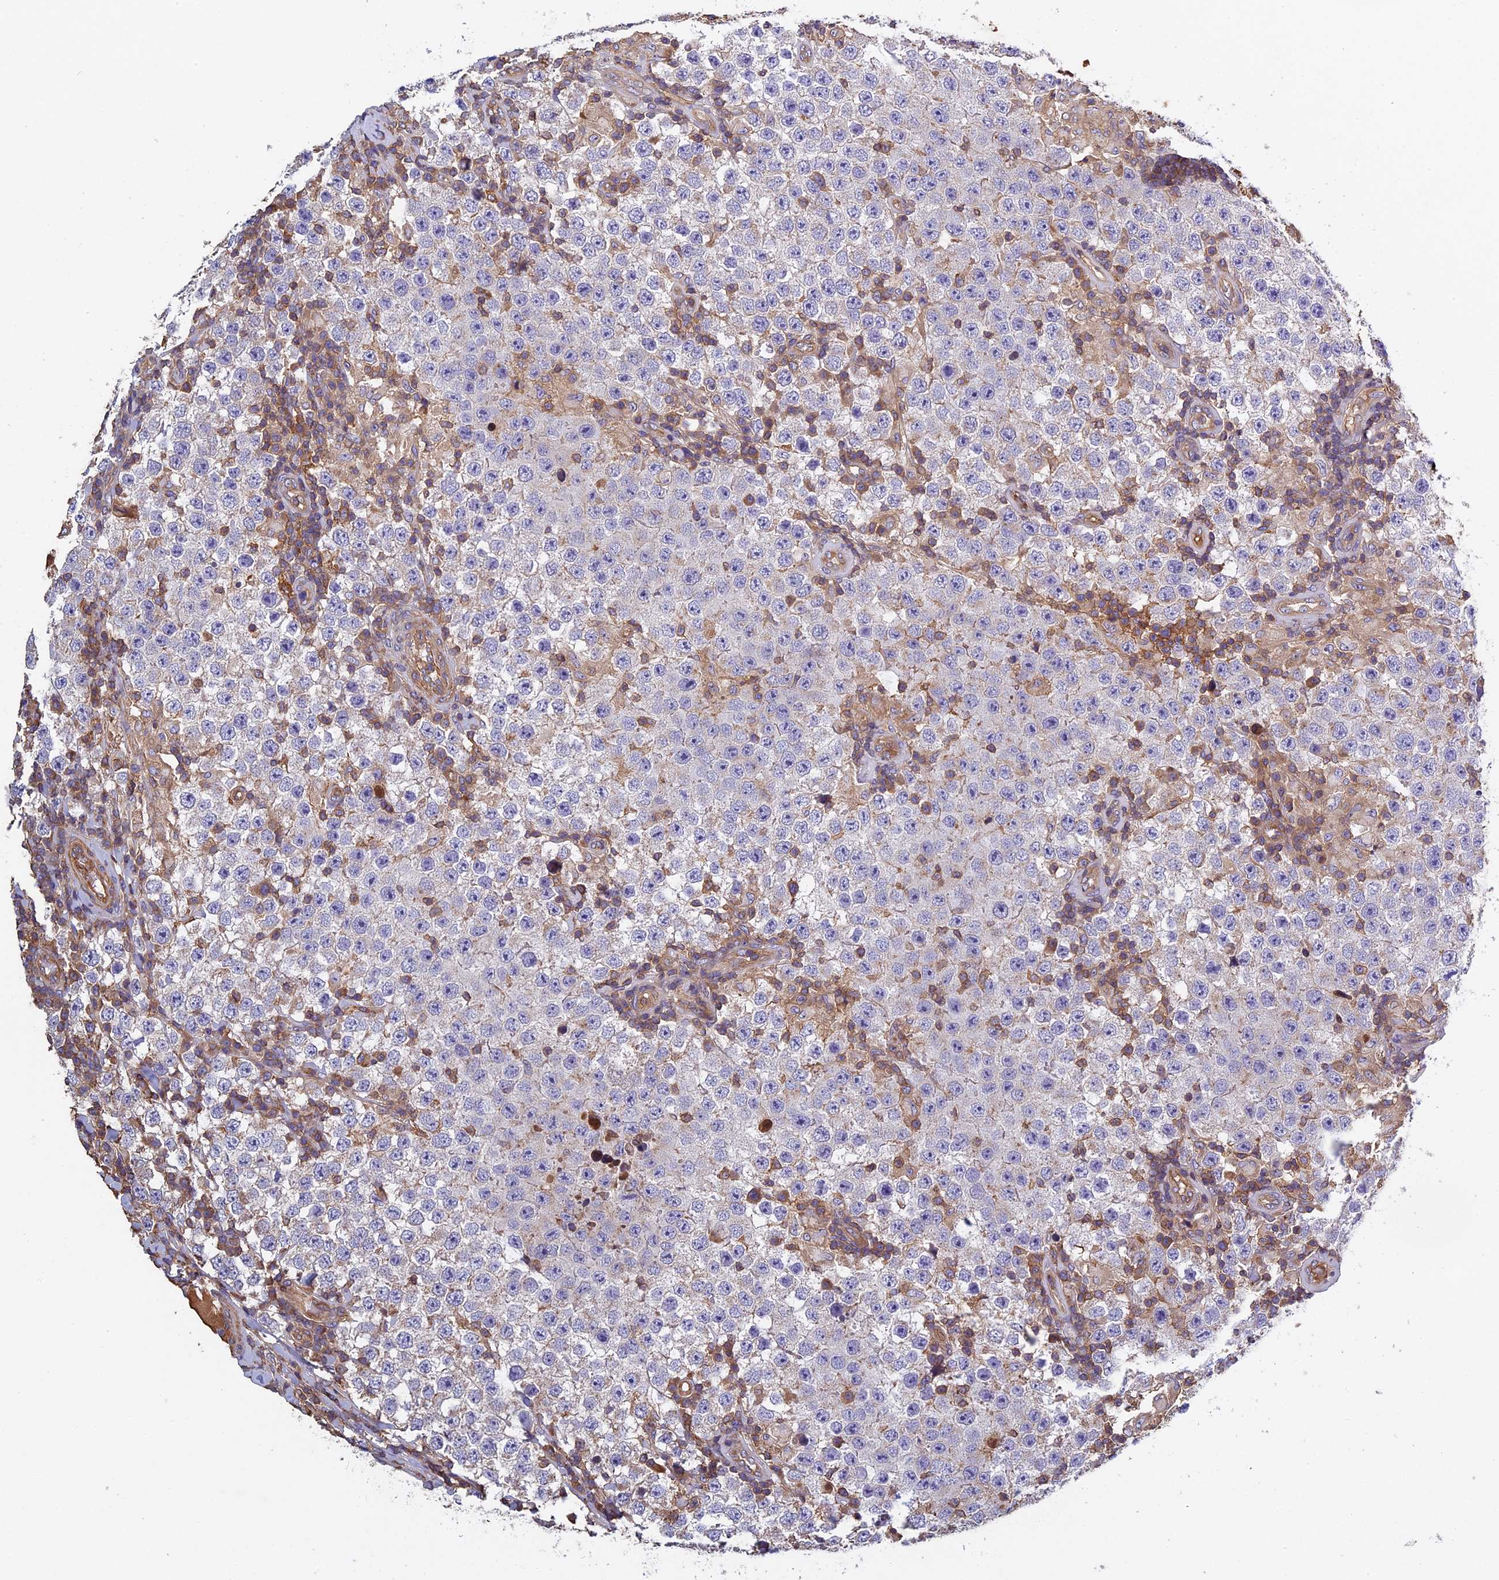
{"staining": {"intensity": "weak", "quantity": "<25%", "location": "cytoplasmic/membranous"}, "tissue": "testis cancer", "cell_type": "Tumor cells", "image_type": "cancer", "snomed": [{"axis": "morphology", "description": "Normal tissue, NOS"}, {"axis": "morphology", "description": "Urothelial carcinoma, High grade"}, {"axis": "morphology", "description": "Seminoma, NOS"}, {"axis": "morphology", "description": "Carcinoma, Embryonal, NOS"}, {"axis": "topography", "description": "Urinary bladder"}, {"axis": "topography", "description": "Testis"}], "caption": "This is an IHC histopathology image of human testis cancer. There is no positivity in tumor cells.", "gene": "CCDC153", "patient": {"sex": "male", "age": 41}}